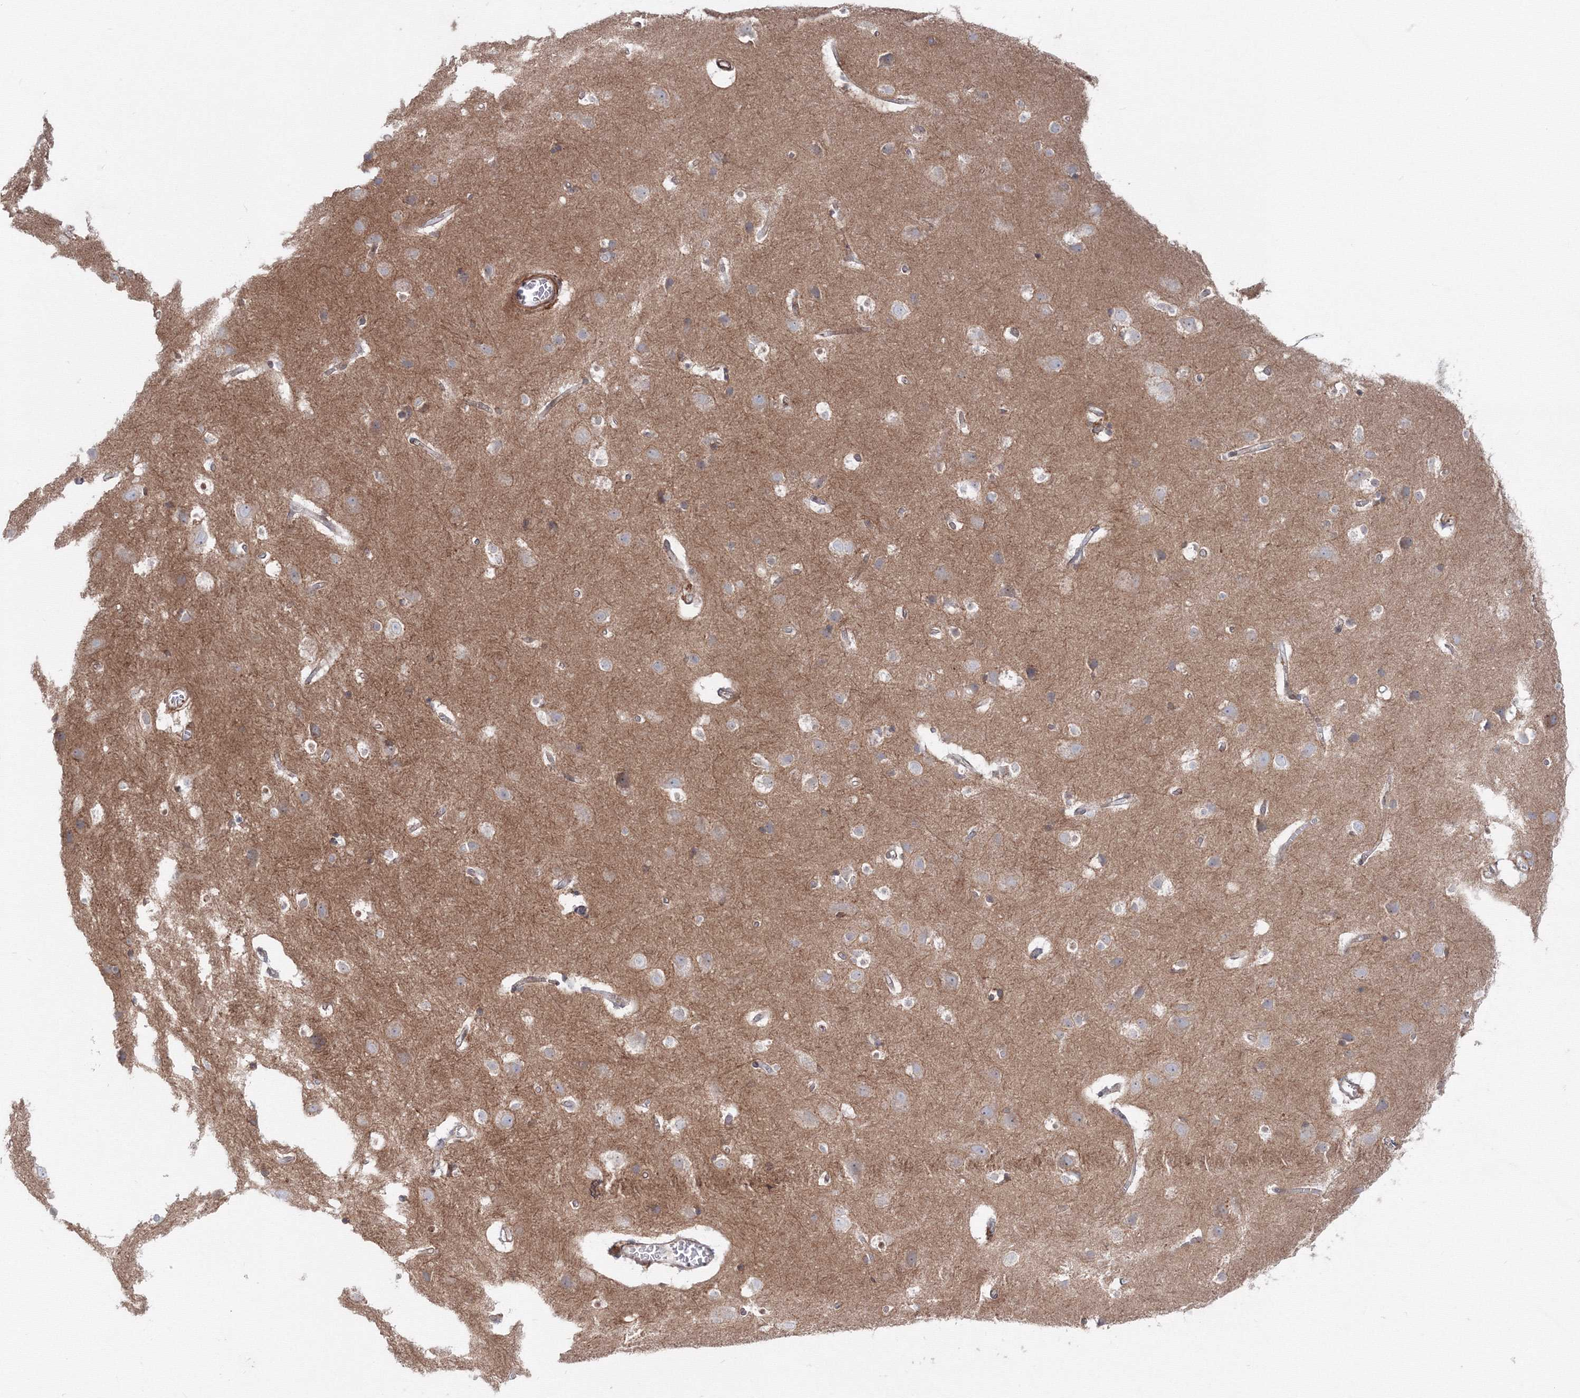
{"staining": {"intensity": "moderate", "quantity": "<25%", "location": "cytoplasmic/membranous"}, "tissue": "cerebral cortex", "cell_type": "Endothelial cells", "image_type": "normal", "snomed": [{"axis": "morphology", "description": "Normal tissue, NOS"}, {"axis": "topography", "description": "Cerebral cortex"}], "caption": "Immunohistochemistry staining of unremarkable cerebral cortex, which exhibits low levels of moderate cytoplasmic/membranous positivity in approximately <25% of endothelial cells indicating moderate cytoplasmic/membranous protein expression. The staining was performed using DAB (3,3'-diaminobenzidine) (brown) for protein detection and nuclei were counterstained in hematoxylin (blue).", "gene": "SH3PXD2A", "patient": {"sex": "male", "age": 54}}